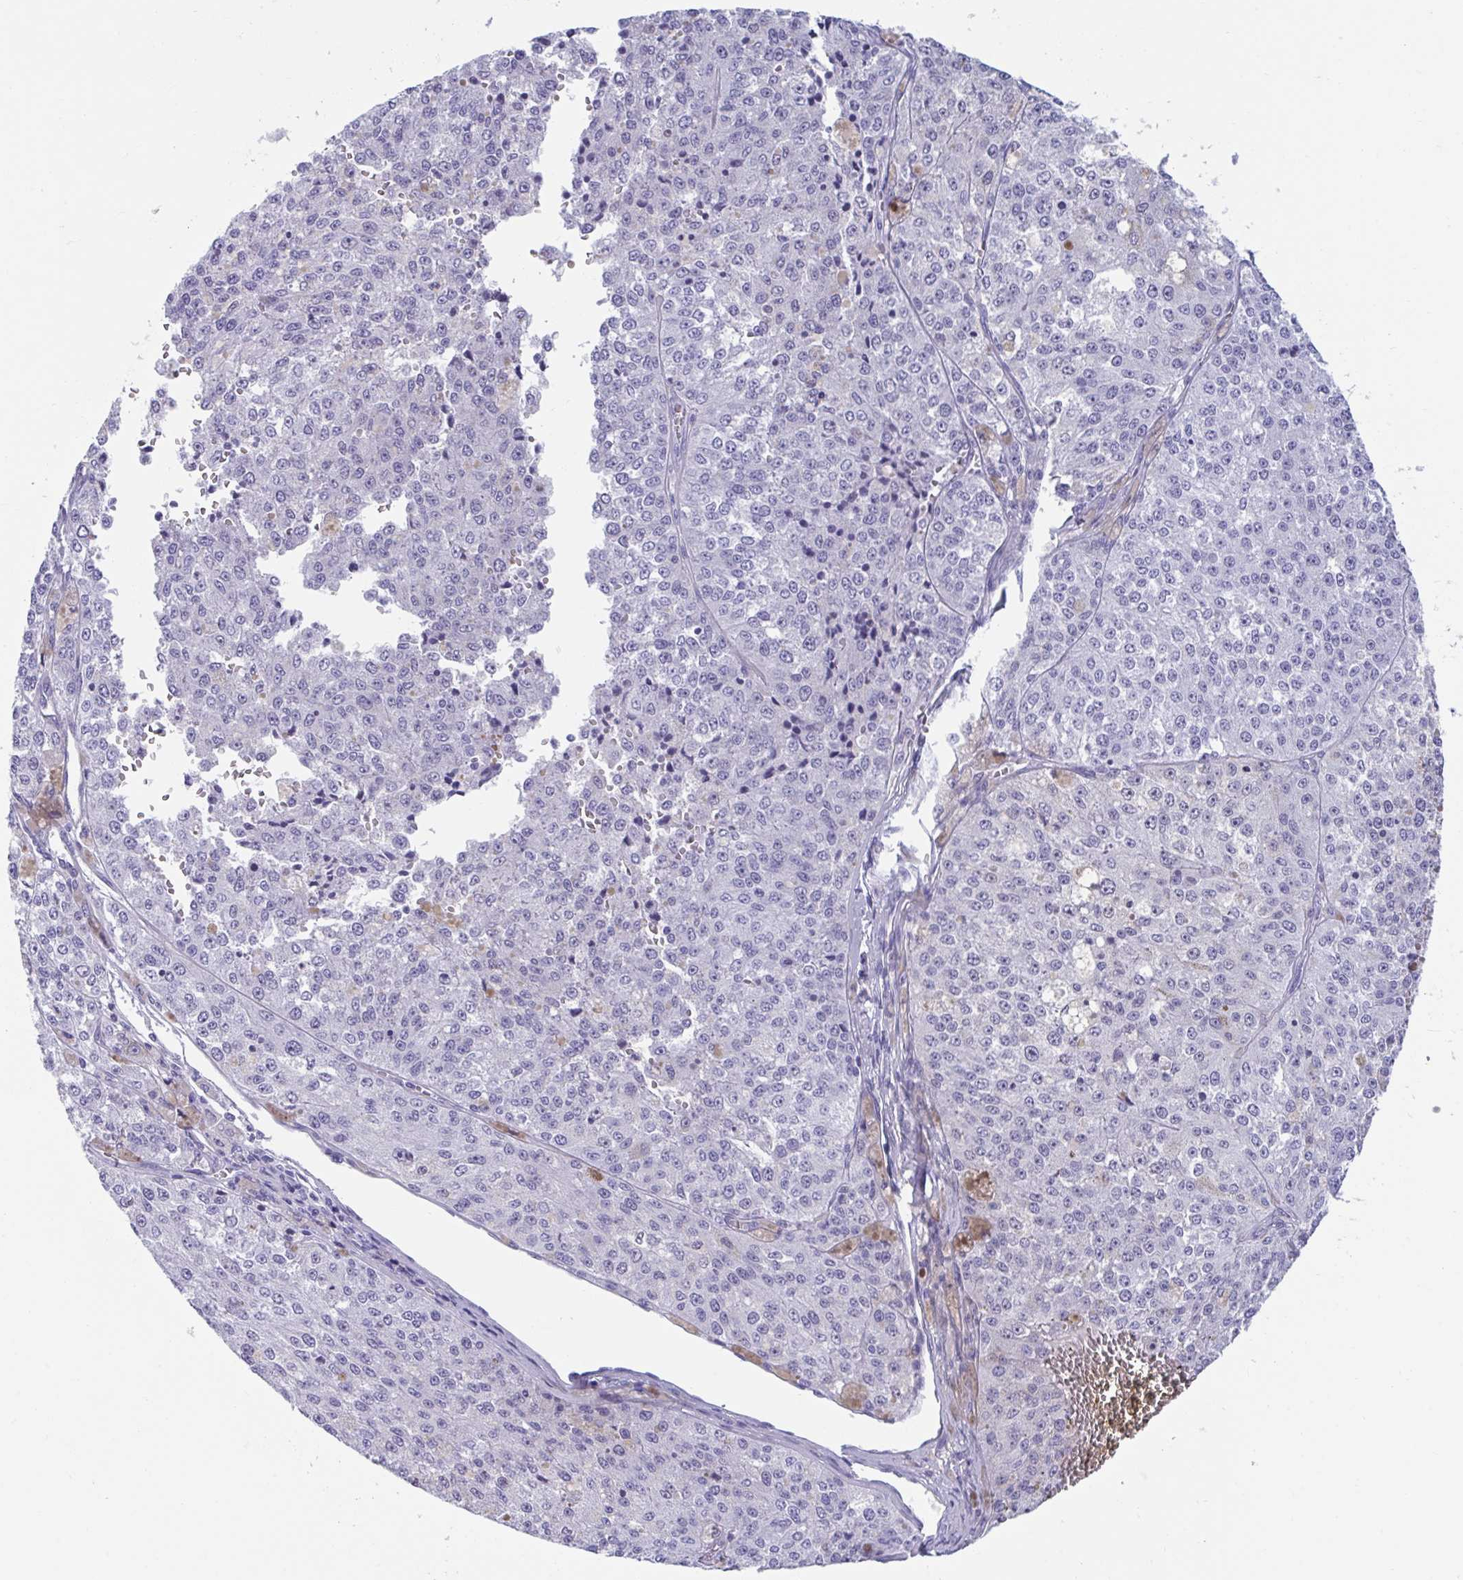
{"staining": {"intensity": "negative", "quantity": "none", "location": "none"}, "tissue": "melanoma", "cell_type": "Tumor cells", "image_type": "cancer", "snomed": [{"axis": "morphology", "description": "Malignant melanoma, Metastatic site"}, {"axis": "topography", "description": "Lymph node"}], "caption": "Protein analysis of melanoma exhibits no significant positivity in tumor cells. (IHC, brightfield microscopy, high magnification).", "gene": "TTC30B", "patient": {"sex": "female", "age": 64}}